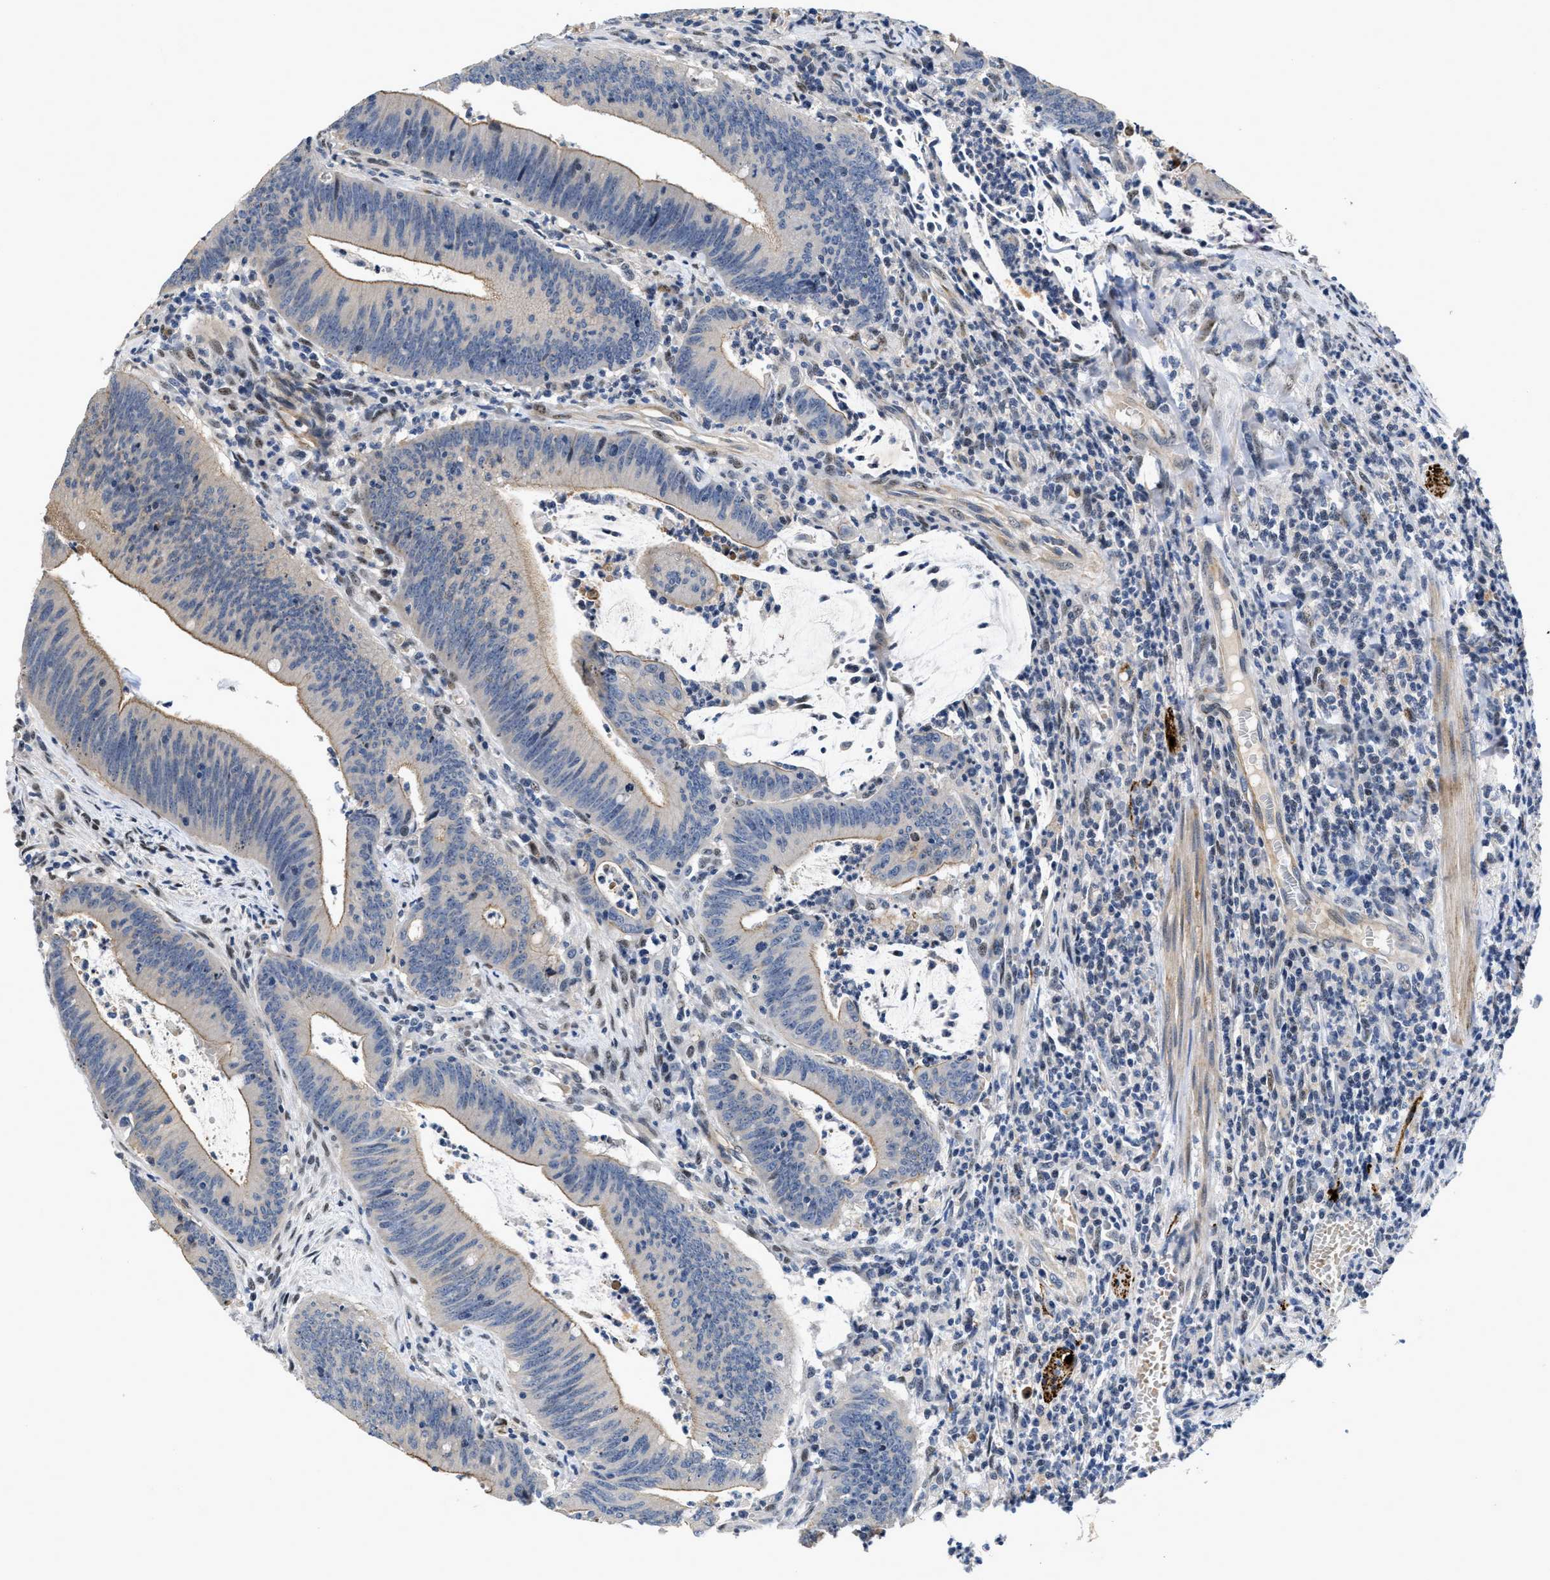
{"staining": {"intensity": "moderate", "quantity": "25%-75%", "location": "cytoplasmic/membranous"}, "tissue": "colorectal cancer", "cell_type": "Tumor cells", "image_type": "cancer", "snomed": [{"axis": "morphology", "description": "Normal tissue, NOS"}, {"axis": "morphology", "description": "Adenocarcinoma, NOS"}, {"axis": "topography", "description": "Rectum"}], "caption": "Immunohistochemistry of colorectal cancer (adenocarcinoma) demonstrates medium levels of moderate cytoplasmic/membranous positivity in approximately 25%-75% of tumor cells. (Stains: DAB in brown, nuclei in blue, Microscopy: brightfield microscopy at high magnification).", "gene": "VIP", "patient": {"sex": "female", "age": 66}}